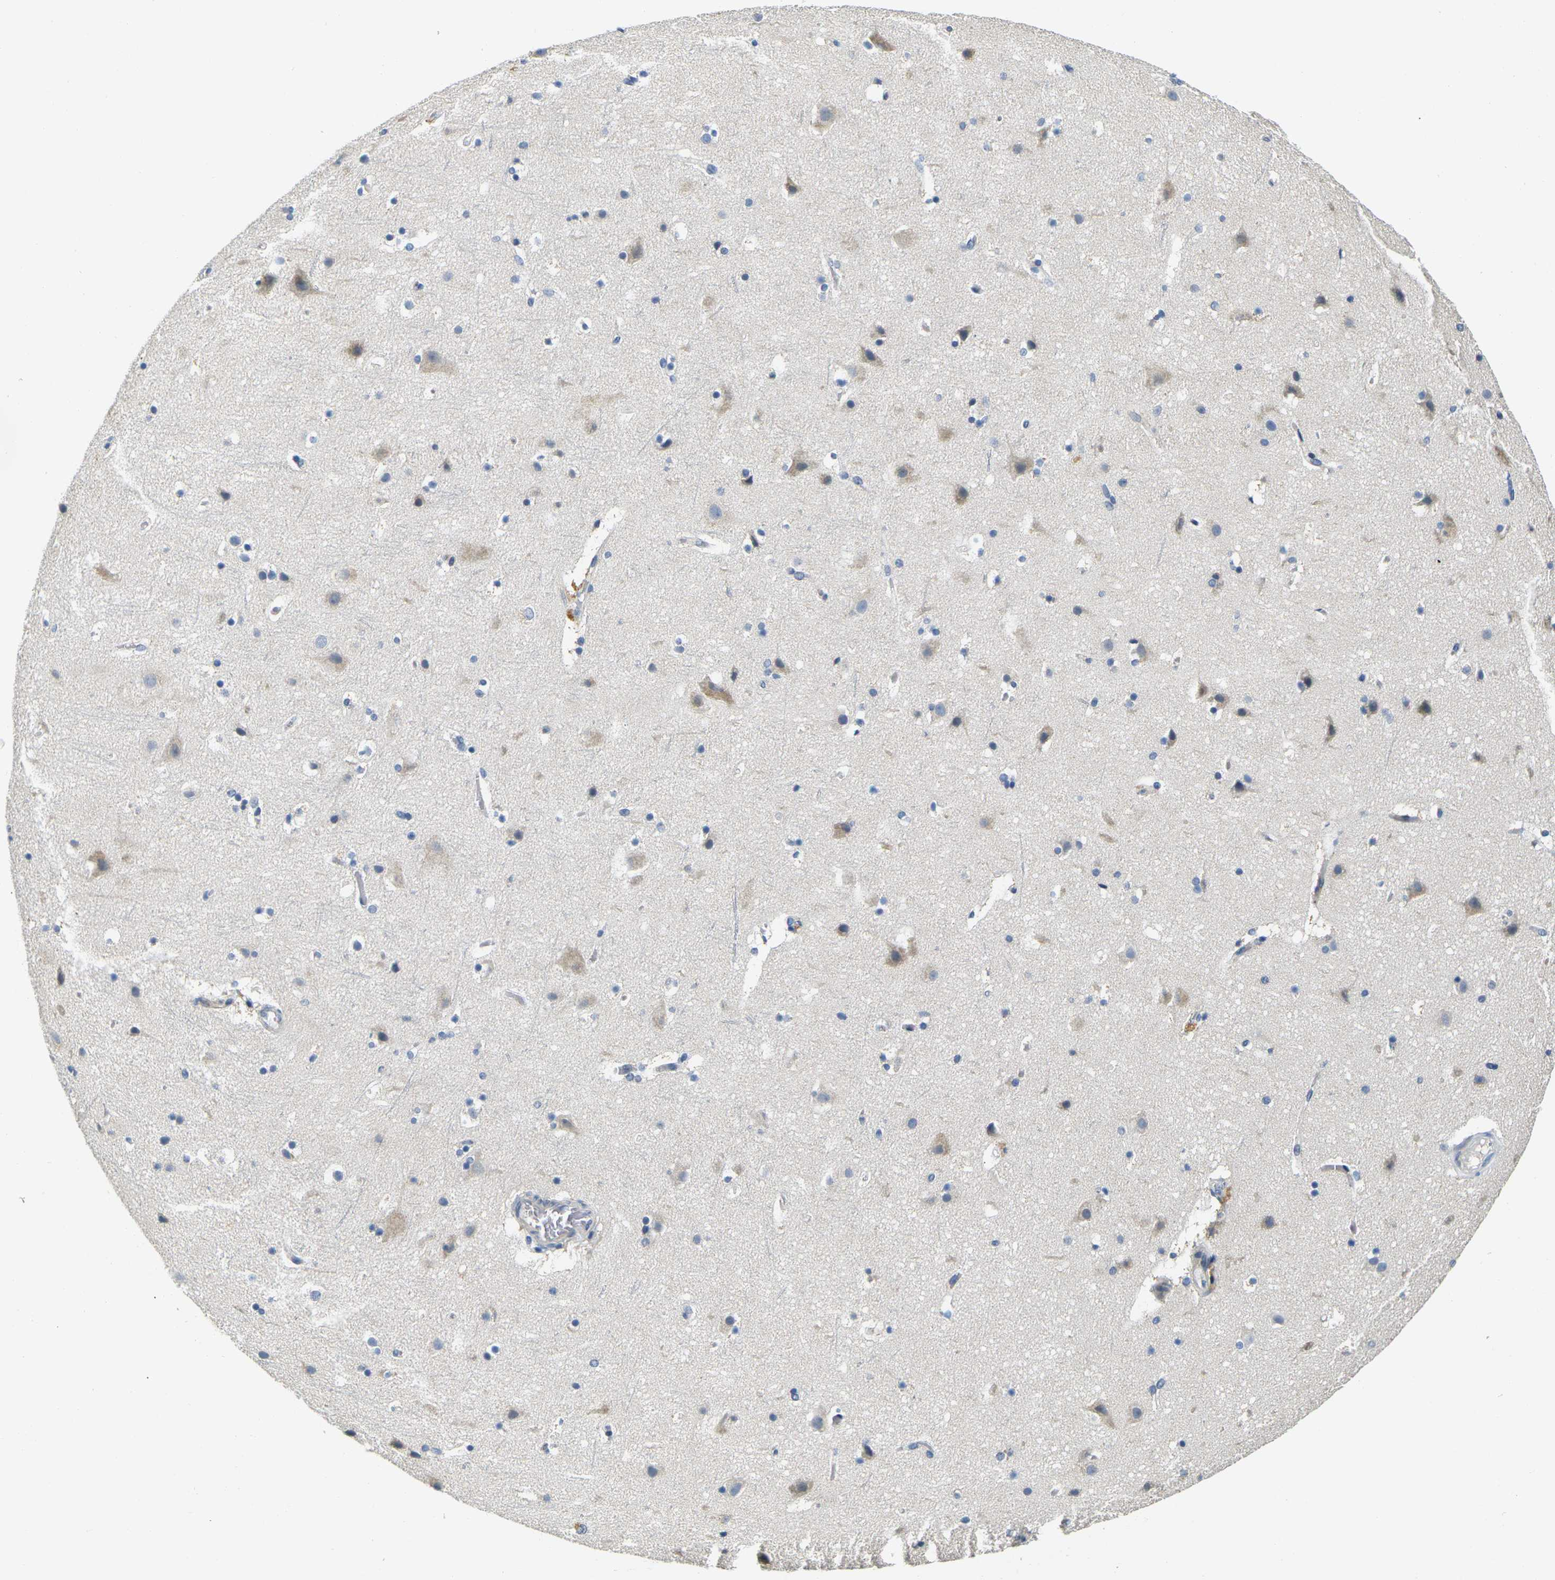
{"staining": {"intensity": "negative", "quantity": "none", "location": "none"}, "tissue": "cerebral cortex", "cell_type": "Endothelial cells", "image_type": "normal", "snomed": [{"axis": "morphology", "description": "Normal tissue, NOS"}, {"axis": "topography", "description": "Cerebral cortex"}], "caption": "The micrograph demonstrates no significant expression in endothelial cells of cerebral cortex.", "gene": "SHISAL2B", "patient": {"sex": "male", "age": 45}}